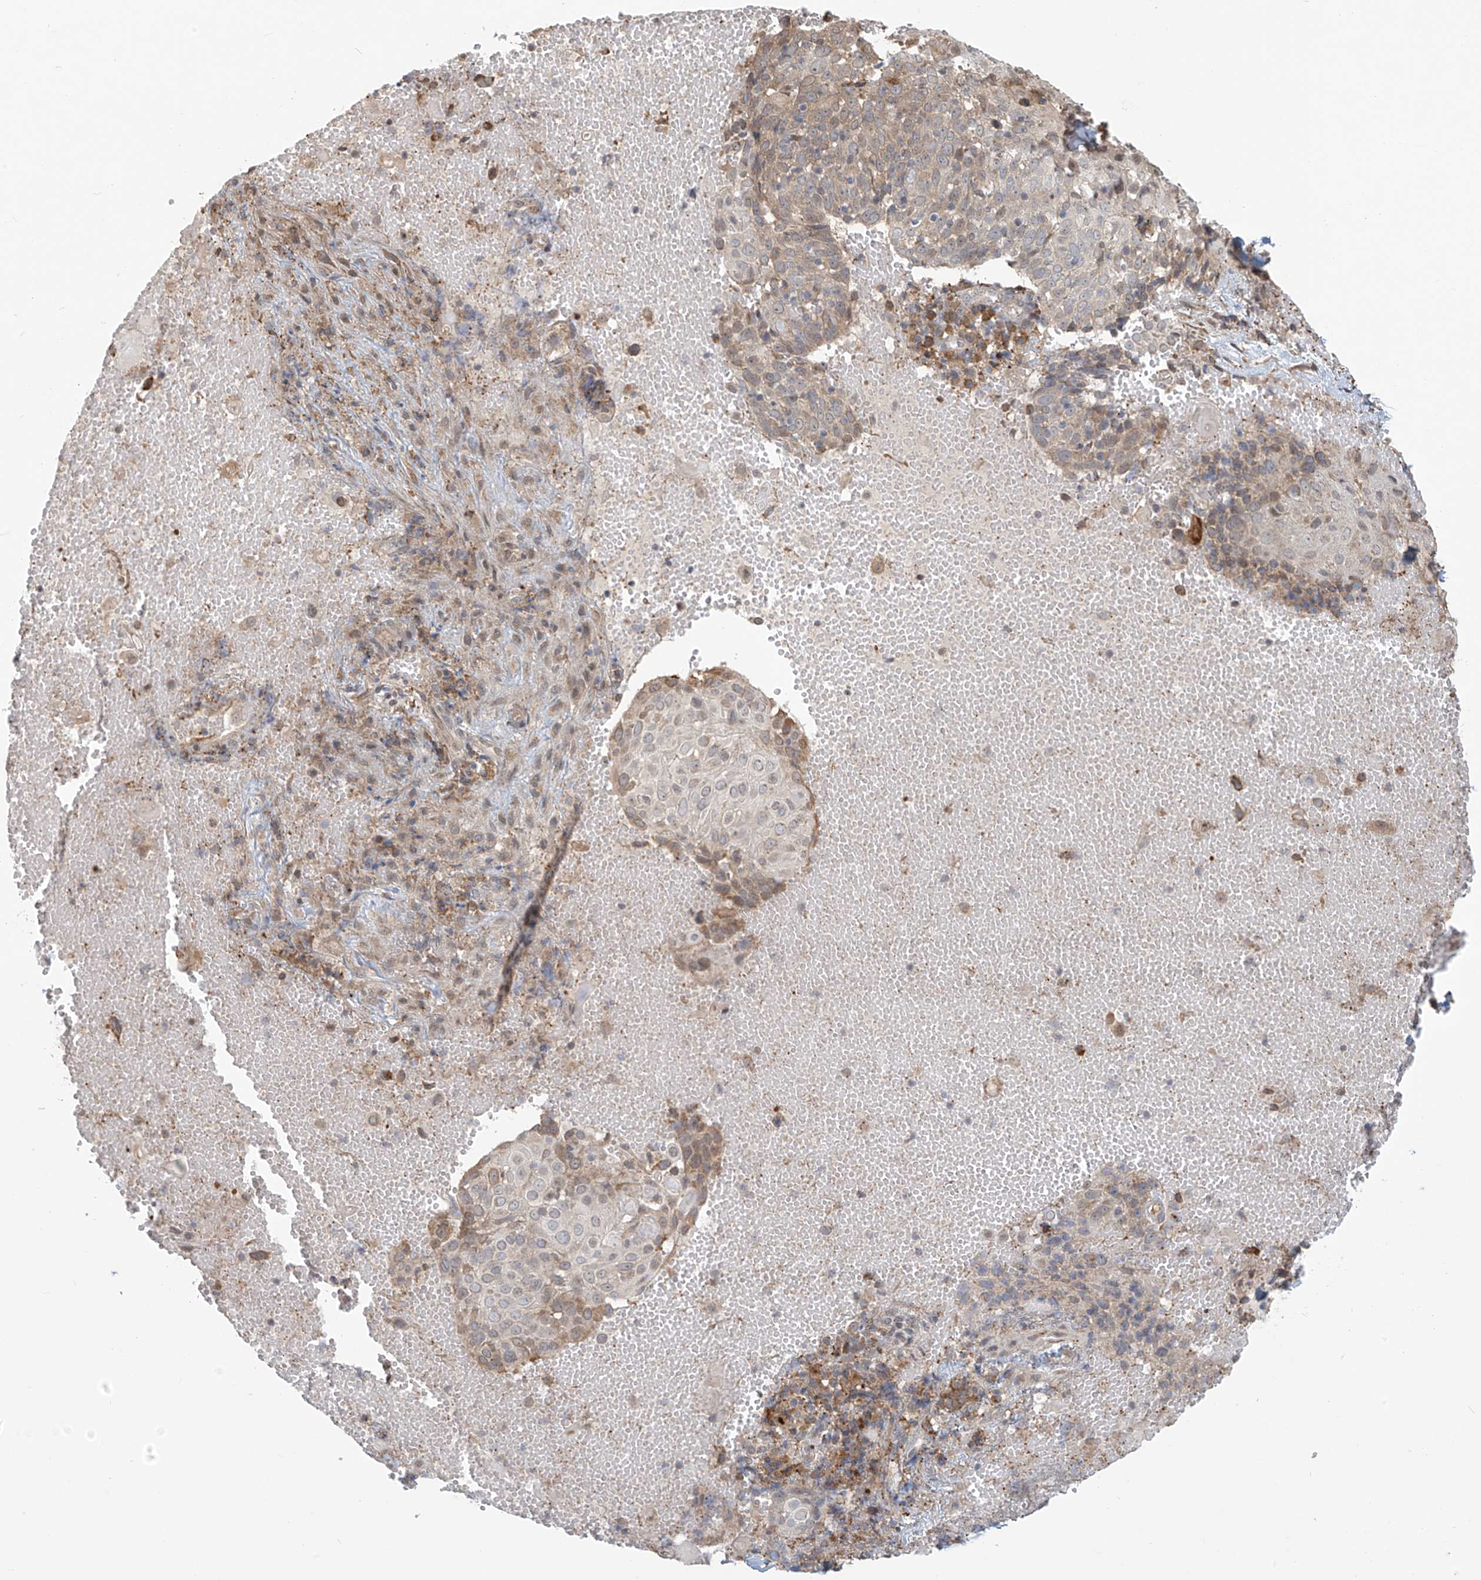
{"staining": {"intensity": "weak", "quantity": "25%-75%", "location": "cytoplasmic/membranous"}, "tissue": "cervical cancer", "cell_type": "Tumor cells", "image_type": "cancer", "snomed": [{"axis": "morphology", "description": "Squamous cell carcinoma, NOS"}, {"axis": "topography", "description": "Cervix"}], "caption": "Weak cytoplasmic/membranous protein positivity is identified in about 25%-75% of tumor cells in cervical cancer. The protein of interest is shown in brown color, while the nuclei are stained blue.", "gene": "PLEKHM3", "patient": {"sex": "female", "age": 74}}